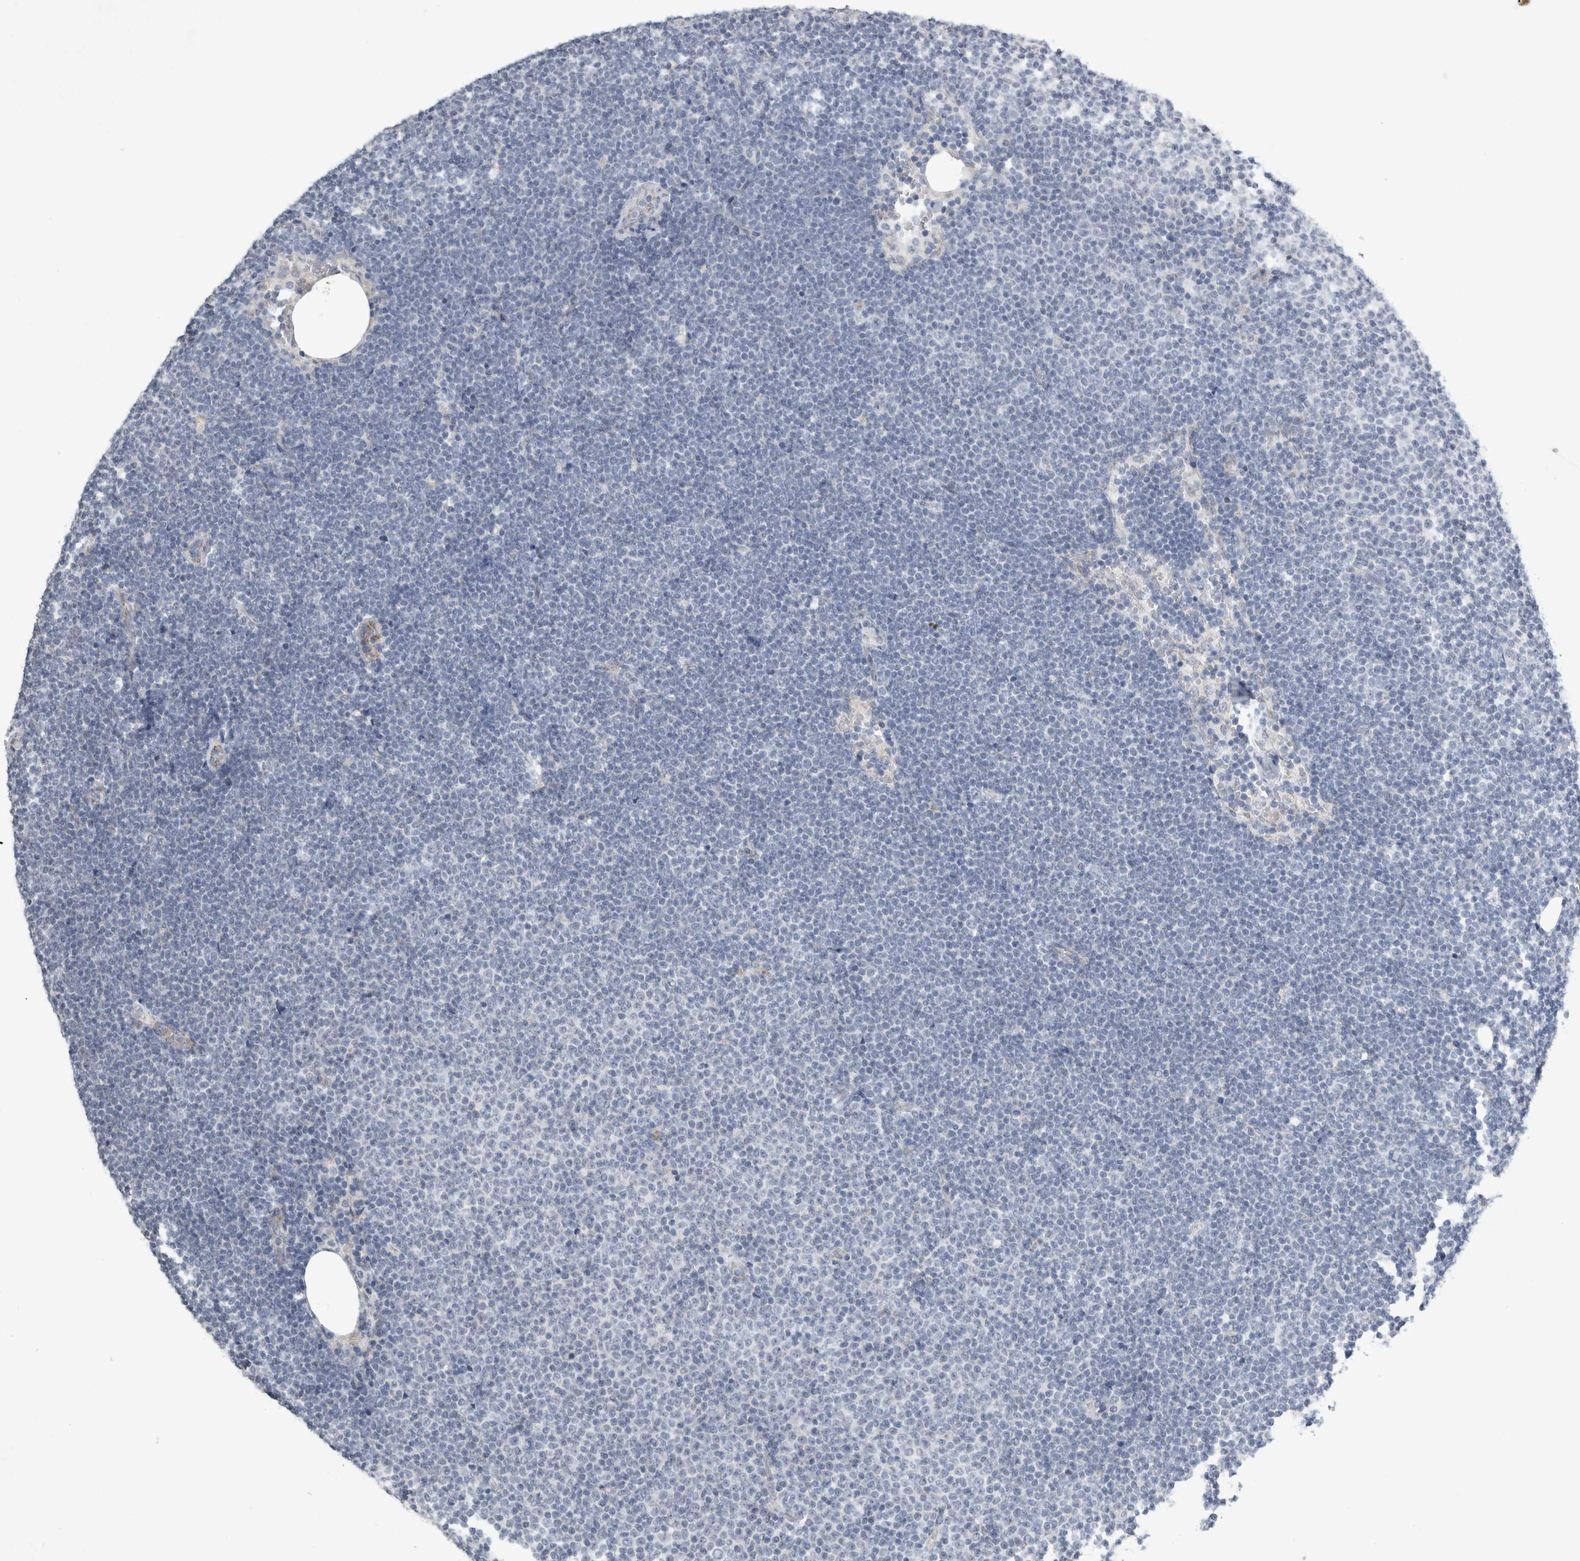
{"staining": {"intensity": "negative", "quantity": "none", "location": "none"}, "tissue": "lymphoma", "cell_type": "Tumor cells", "image_type": "cancer", "snomed": [{"axis": "morphology", "description": "Malignant lymphoma, non-Hodgkin's type, Low grade"}, {"axis": "topography", "description": "Lymph node"}], "caption": "The IHC photomicrograph has no significant staining in tumor cells of lymphoma tissue. Brightfield microscopy of immunohistochemistry (IHC) stained with DAB (3,3'-diaminobenzidine) (brown) and hematoxylin (blue), captured at high magnification.", "gene": "FXYD7", "patient": {"sex": "female", "age": 53}}